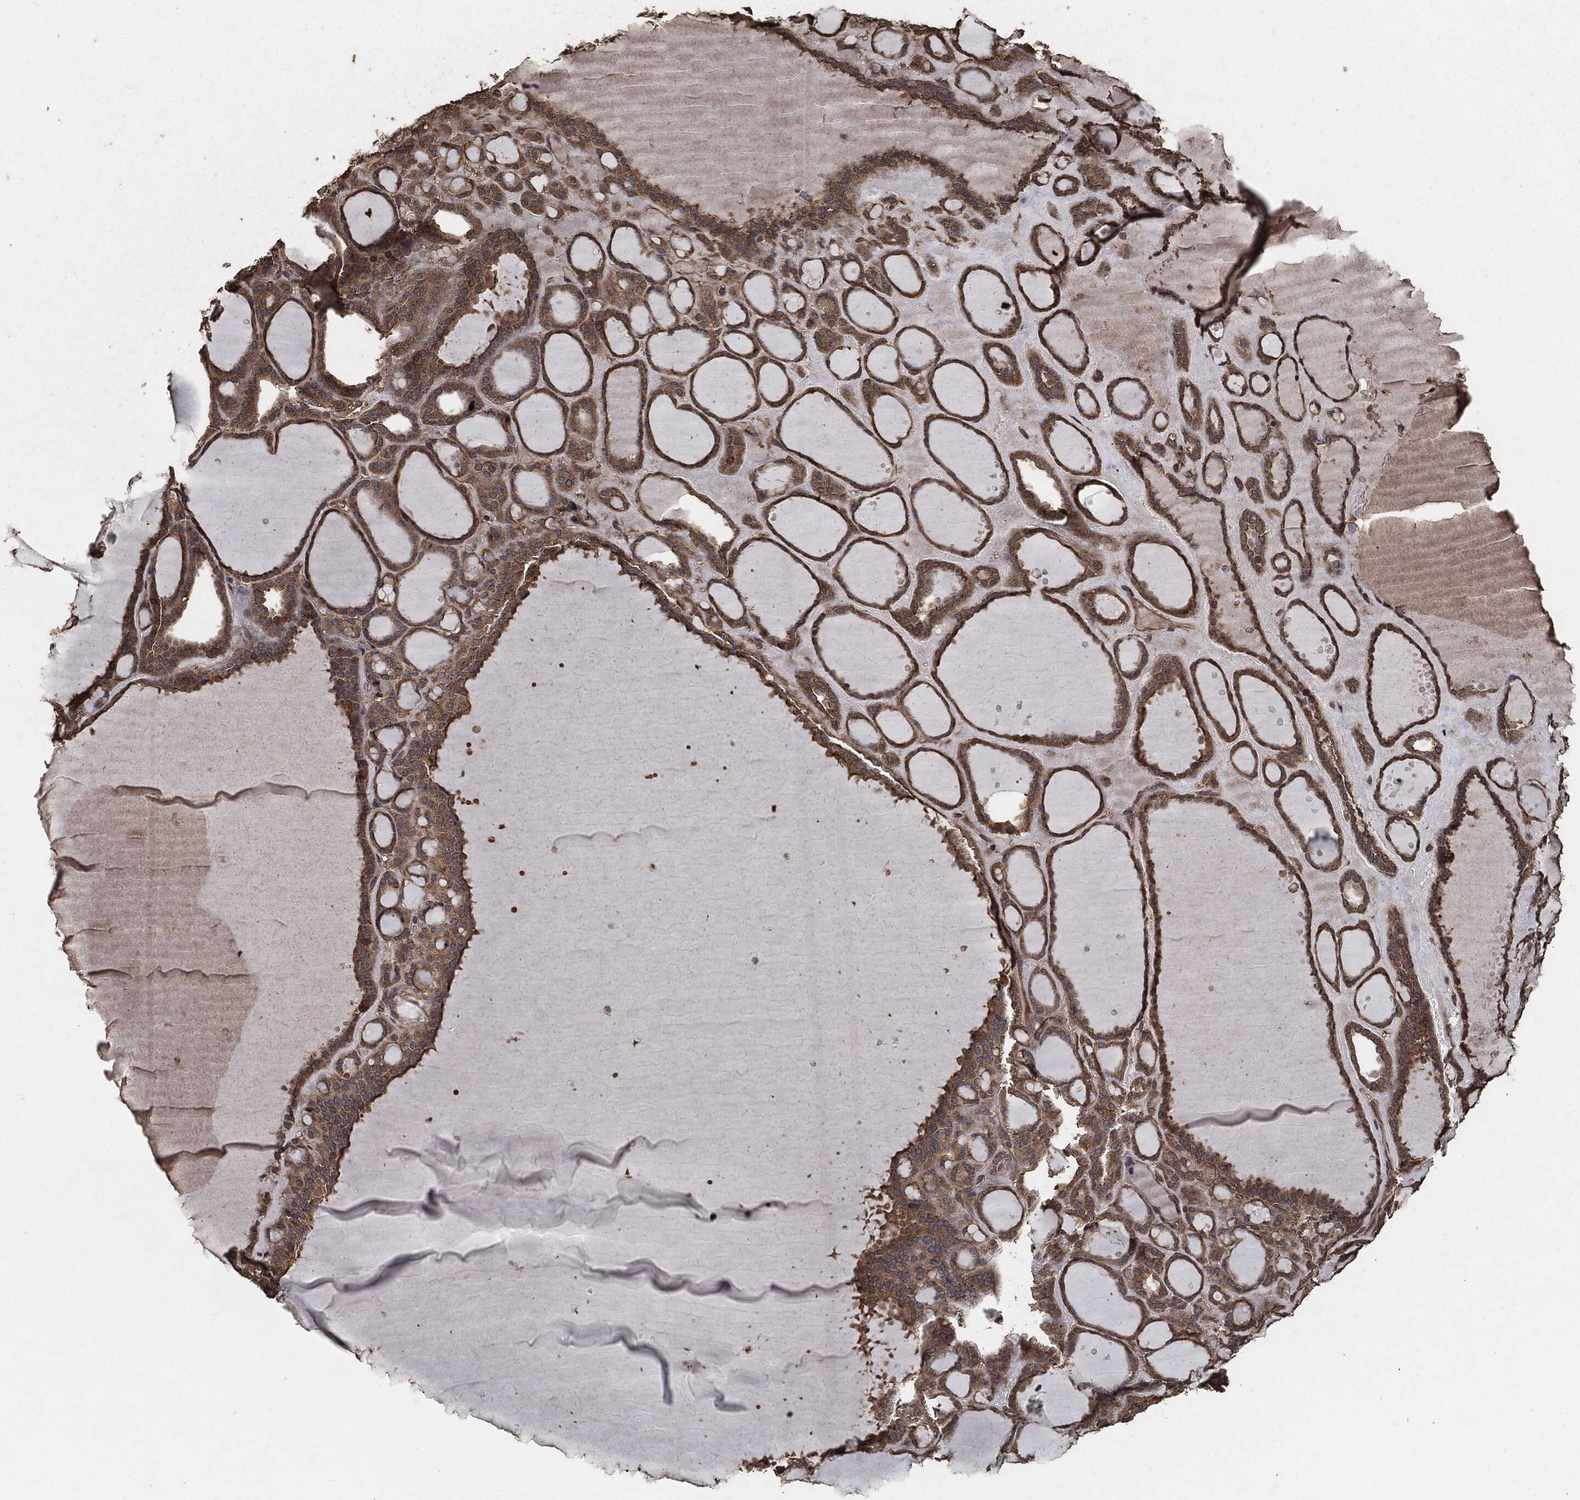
{"staining": {"intensity": "moderate", "quantity": ">75%", "location": "cytoplasmic/membranous"}, "tissue": "thyroid gland", "cell_type": "Glandular cells", "image_type": "normal", "snomed": [{"axis": "morphology", "description": "Normal tissue, NOS"}, {"axis": "topography", "description": "Thyroid gland"}], "caption": "High-power microscopy captured an IHC histopathology image of benign thyroid gland, revealing moderate cytoplasmic/membranous expression in approximately >75% of glandular cells. (DAB IHC with brightfield microscopy, high magnification).", "gene": "AKT1S1", "patient": {"sex": "male", "age": 63}}